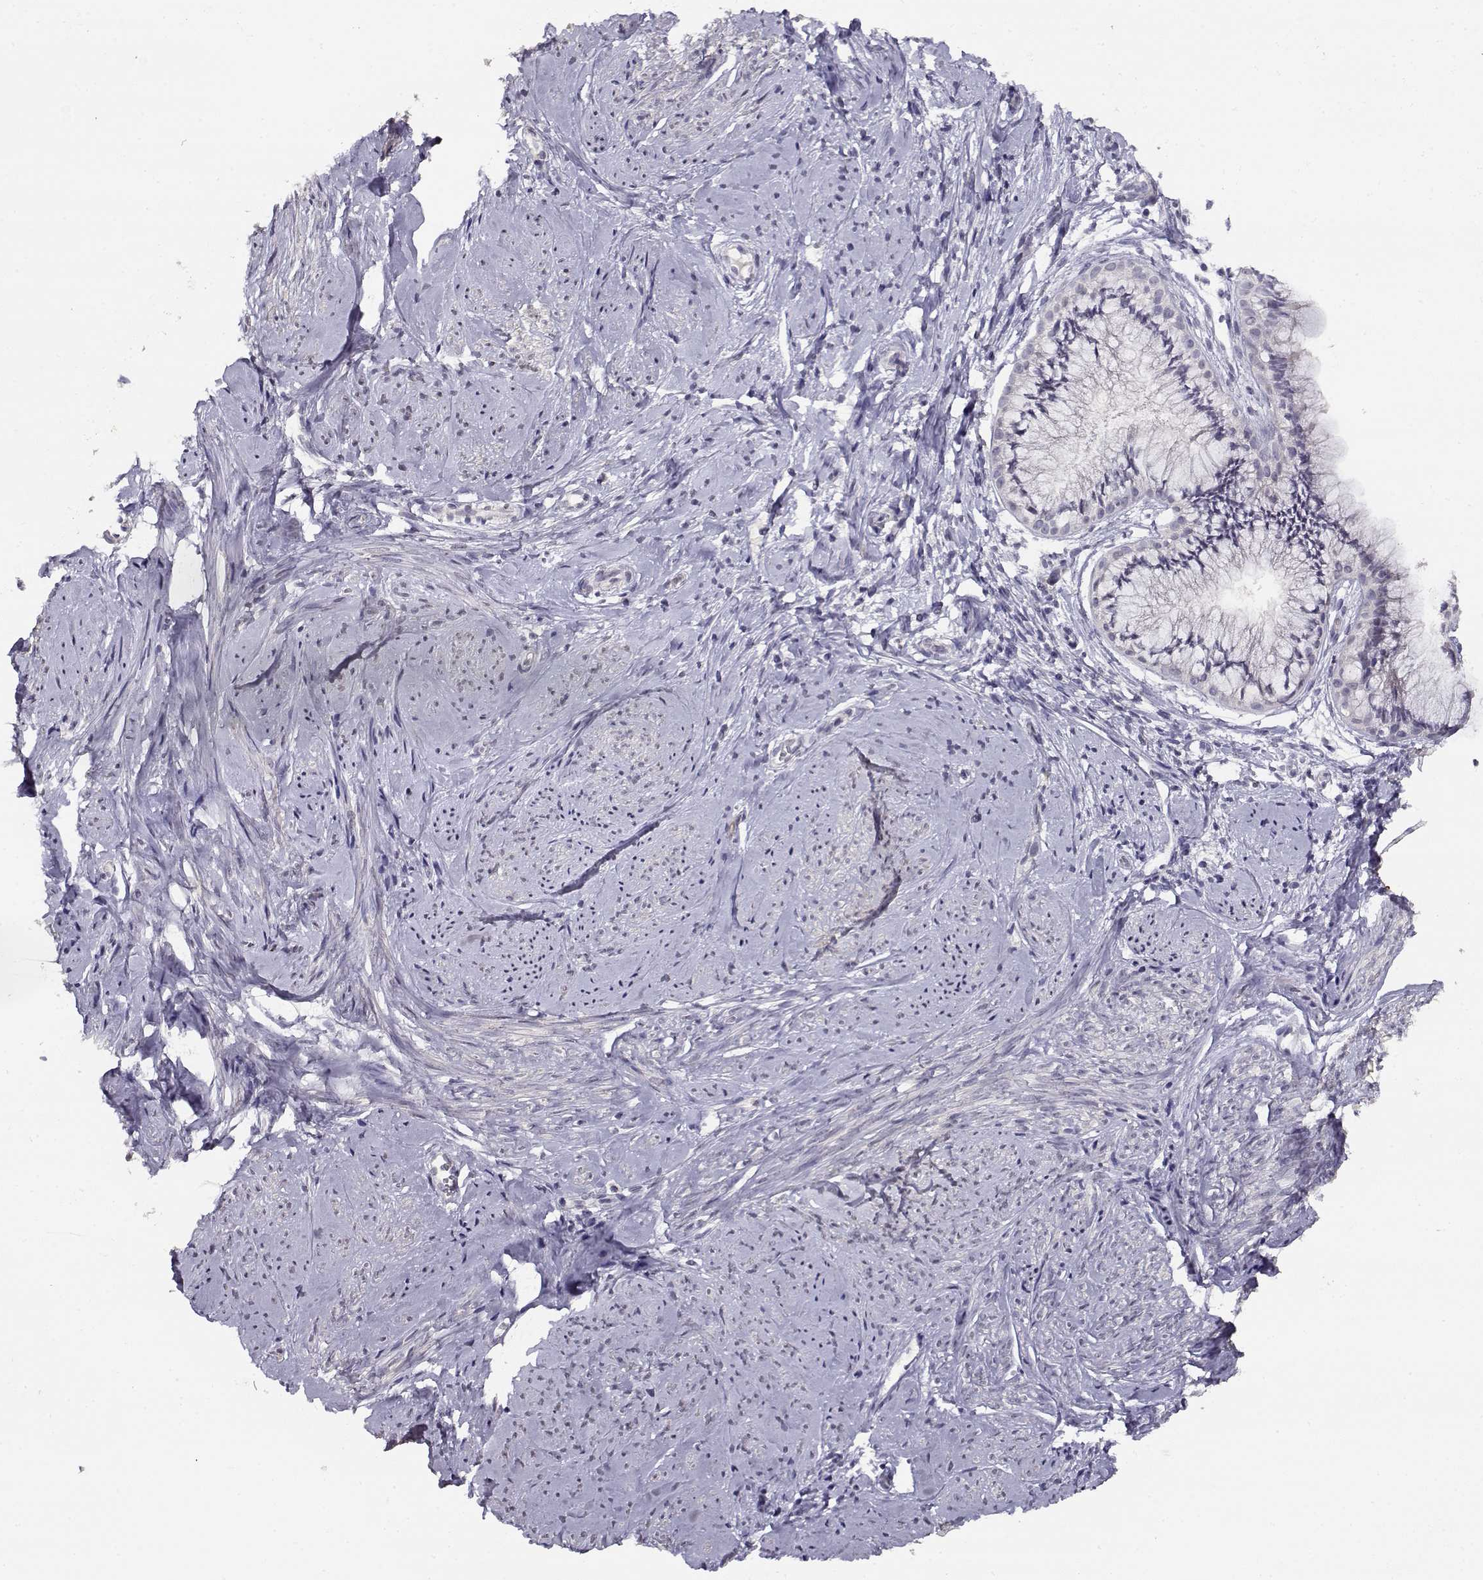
{"staining": {"intensity": "negative", "quantity": "none", "location": "none"}, "tissue": "smooth muscle", "cell_type": "Smooth muscle cells", "image_type": "normal", "snomed": [{"axis": "morphology", "description": "Normal tissue, NOS"}, {"axis": "topography", "description": "Smooth muscle"}], "caption": "Immunohistochemical staining of unremarkable human smooth muscle demonstrates no significant staining in smooth muscle cells. (Stains: DAB immunohistochemistry with hematoxylin counter stain, Microscopy: brightfield microscopy at high magnification).", "gene": "RHOXF2", "patient": {"sex": "female", "age": 48}}